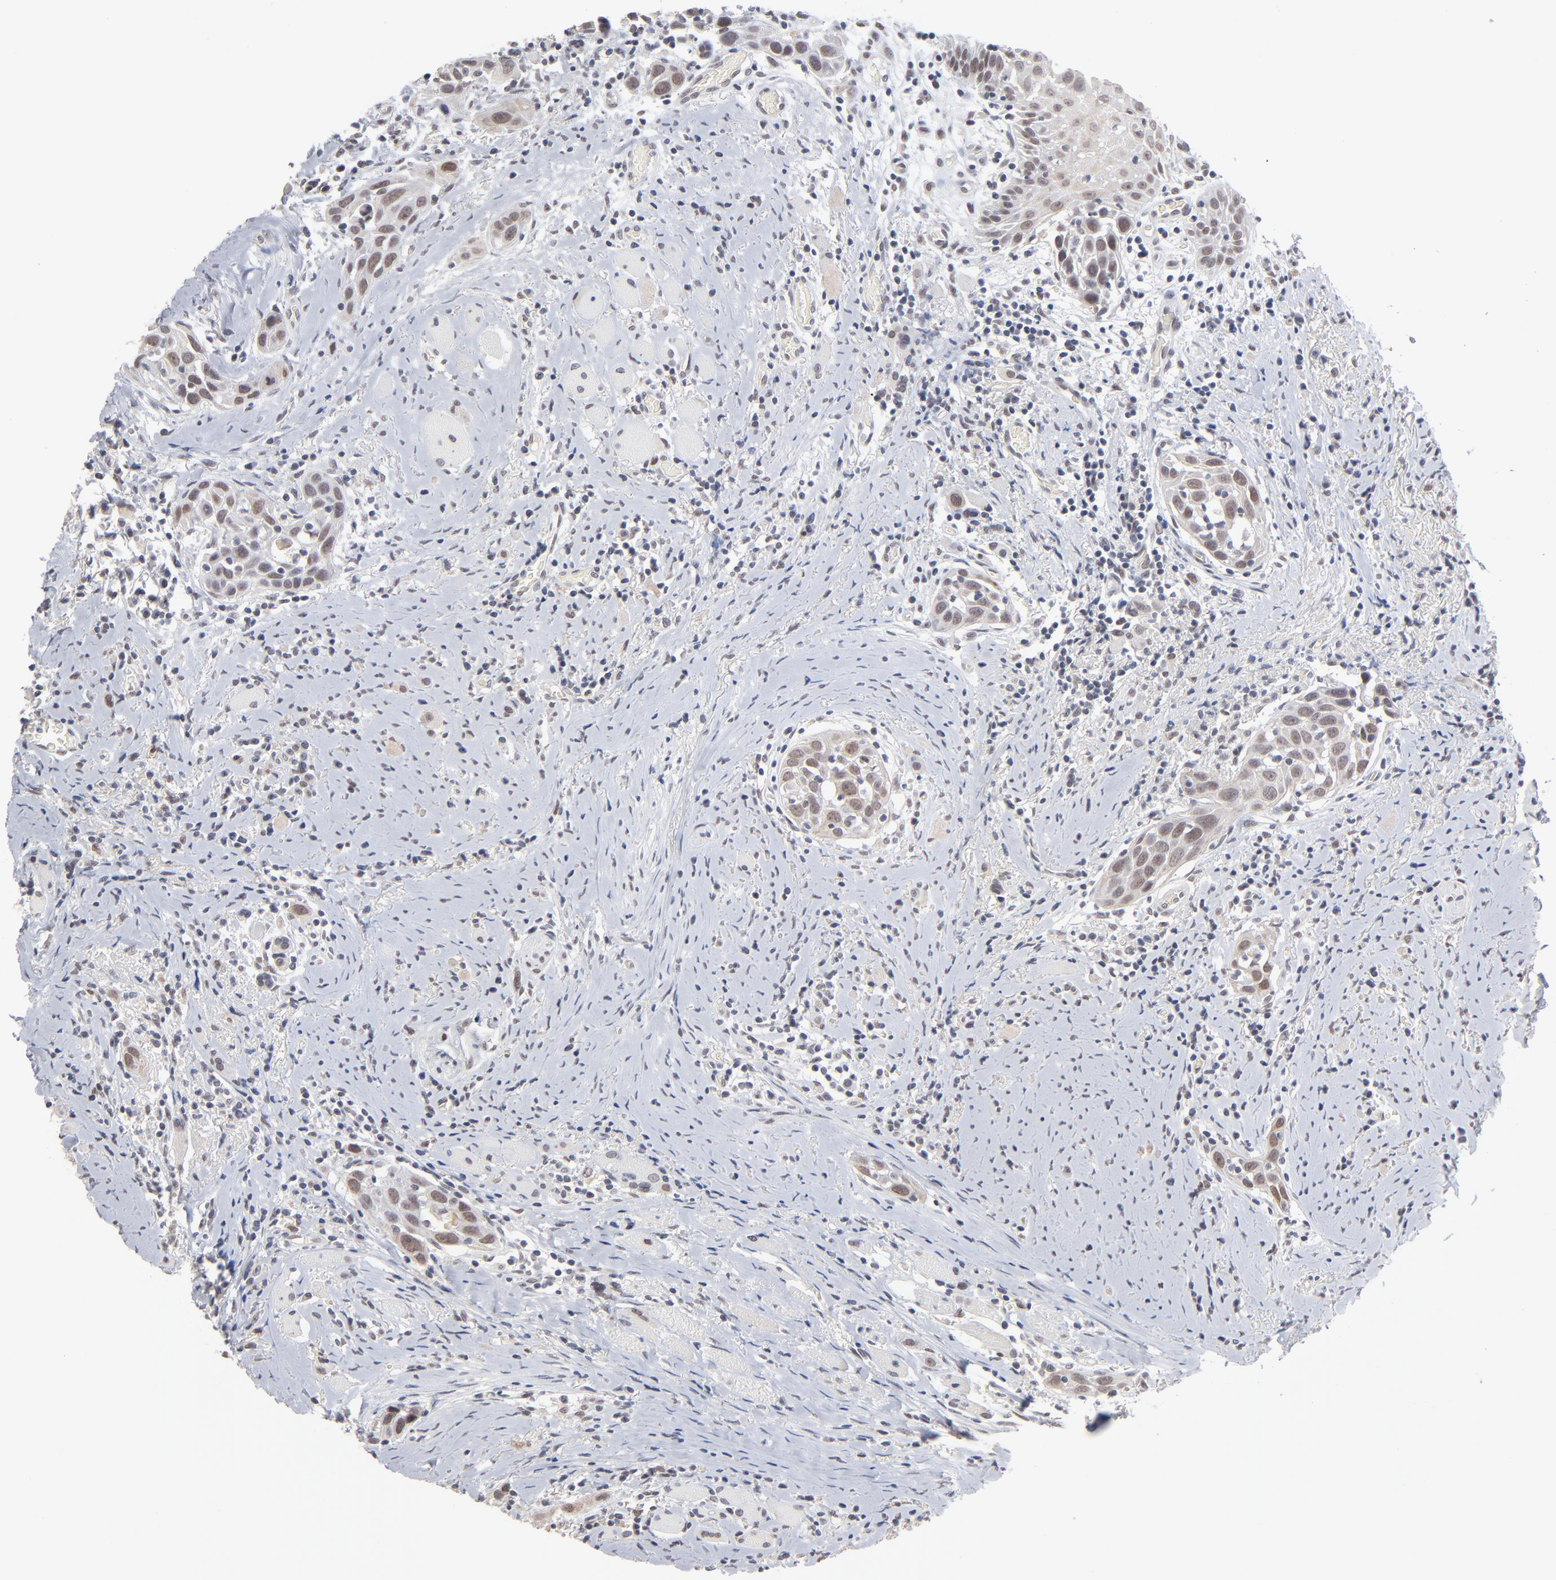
{"staining": {"intensity": "weak", "quantity": "<25%", "location": "nuclear"}, "tissue": "head and neck cancer", "cell_type": "Tumor cells", "image_type": "cancer", "snomed": [{"axis": "morphology", "description": "Squamous cell carcinoma, NOS"}, {"axis": "topography", "description": "Oral tissue"}, {"axis": "topography", "description": "Head-Neck"}], "caption": "Squamous cell carcinoma (head and neck) was stained to show a protein in brown. There is no significant staining in tumor cells.", "gene": "MBIP", "patient": {"sex": "female", "age": 50}}